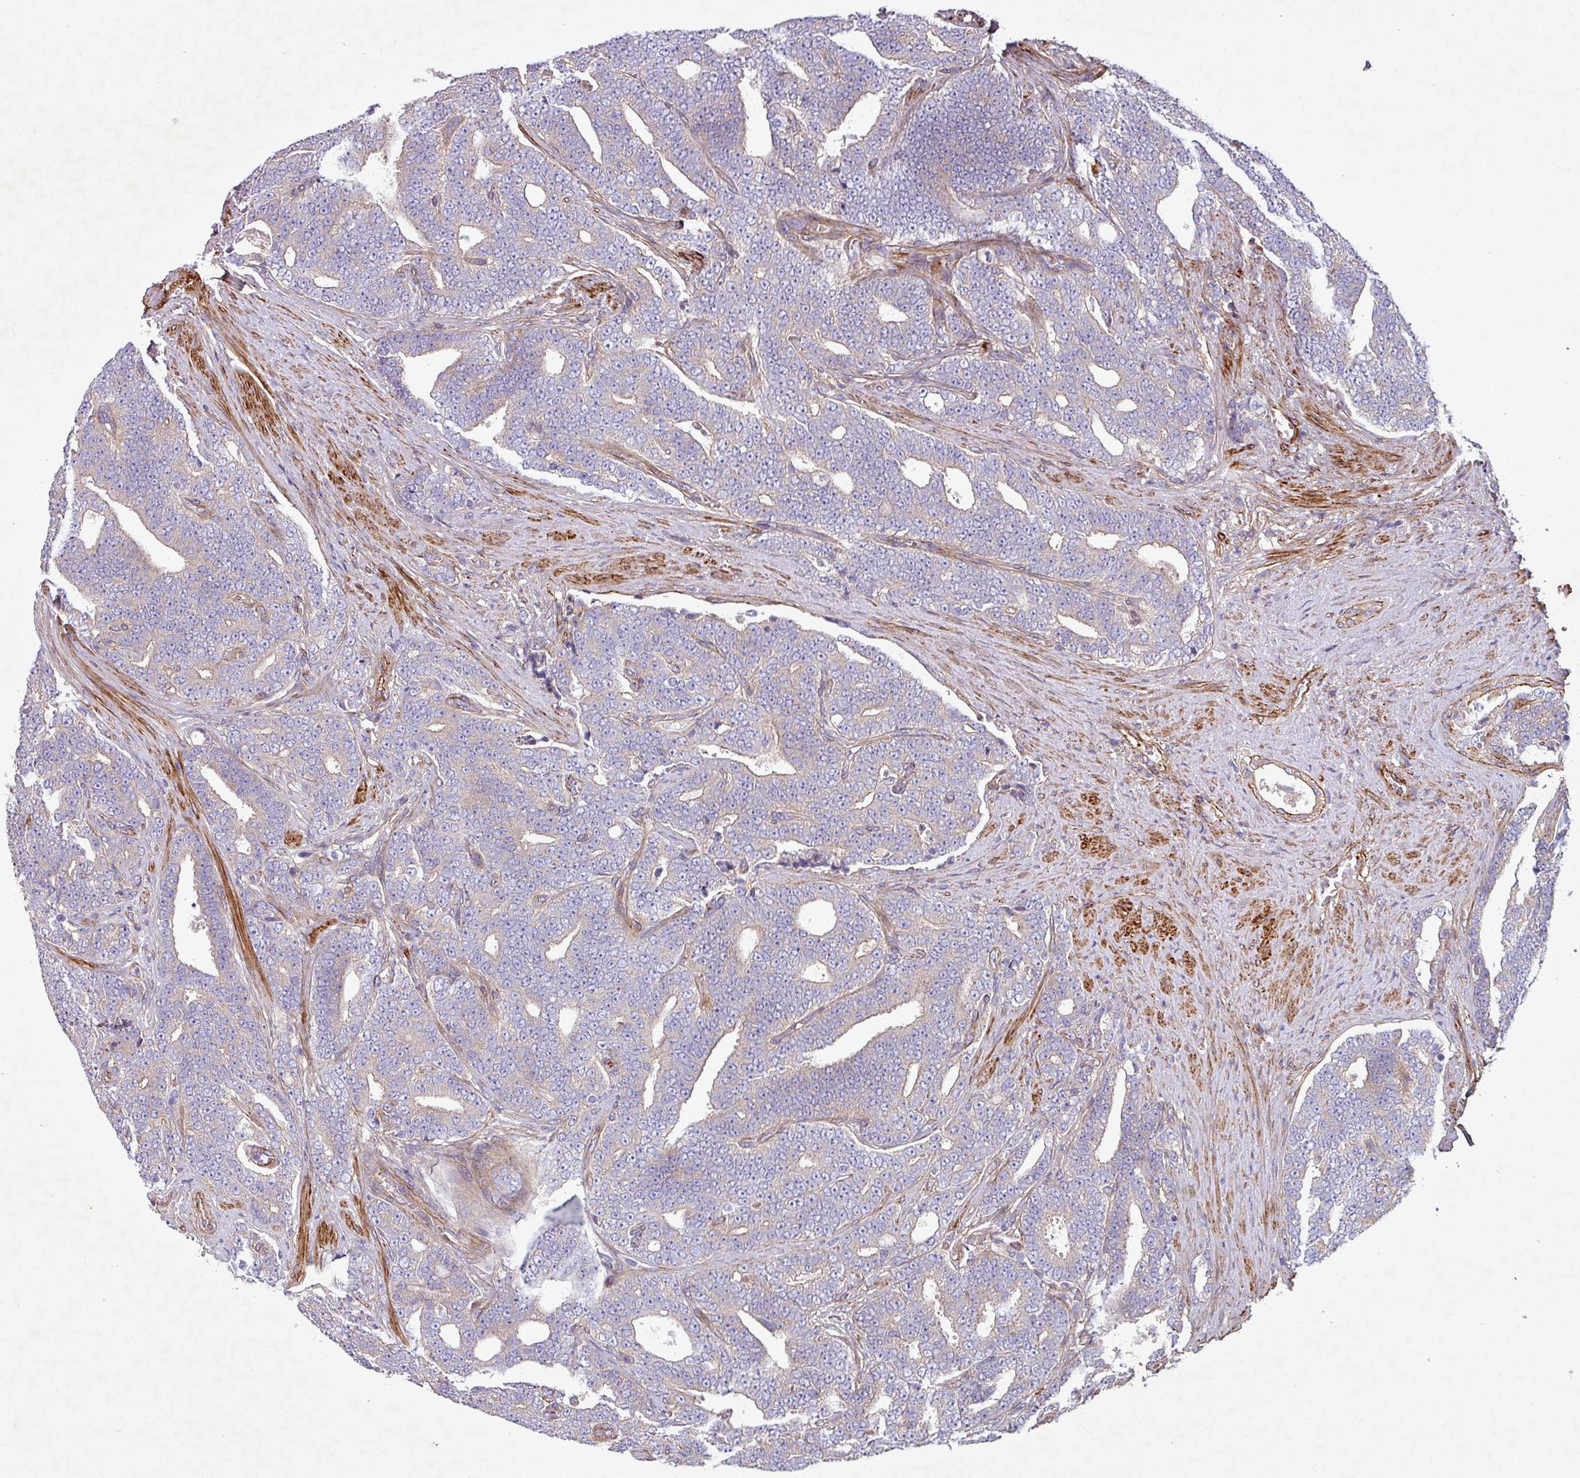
{"staining": {"intensity": "negative", "quantity": "none", "location": "none"}, "tissue": "prostate cancer", "cell_type": "Tumor cells", "image_type": "cancer", "snomed": [{"axis": "morphology", "description": "Adenocarcinoma, High grade"}, {"axis": "topography", "description": "Prostate and seminal vesicle, NOS"}], "caption": "High magnification brightfield microscopy of prostate cancer stained with DAB (3,3'-diaminobenzidine) (brown) and counterstained with hematoxylin (blue): tumor cells show no significant expression.", "gene": "ATP2C2", "patient": {"sex": "male", "age": 67}}